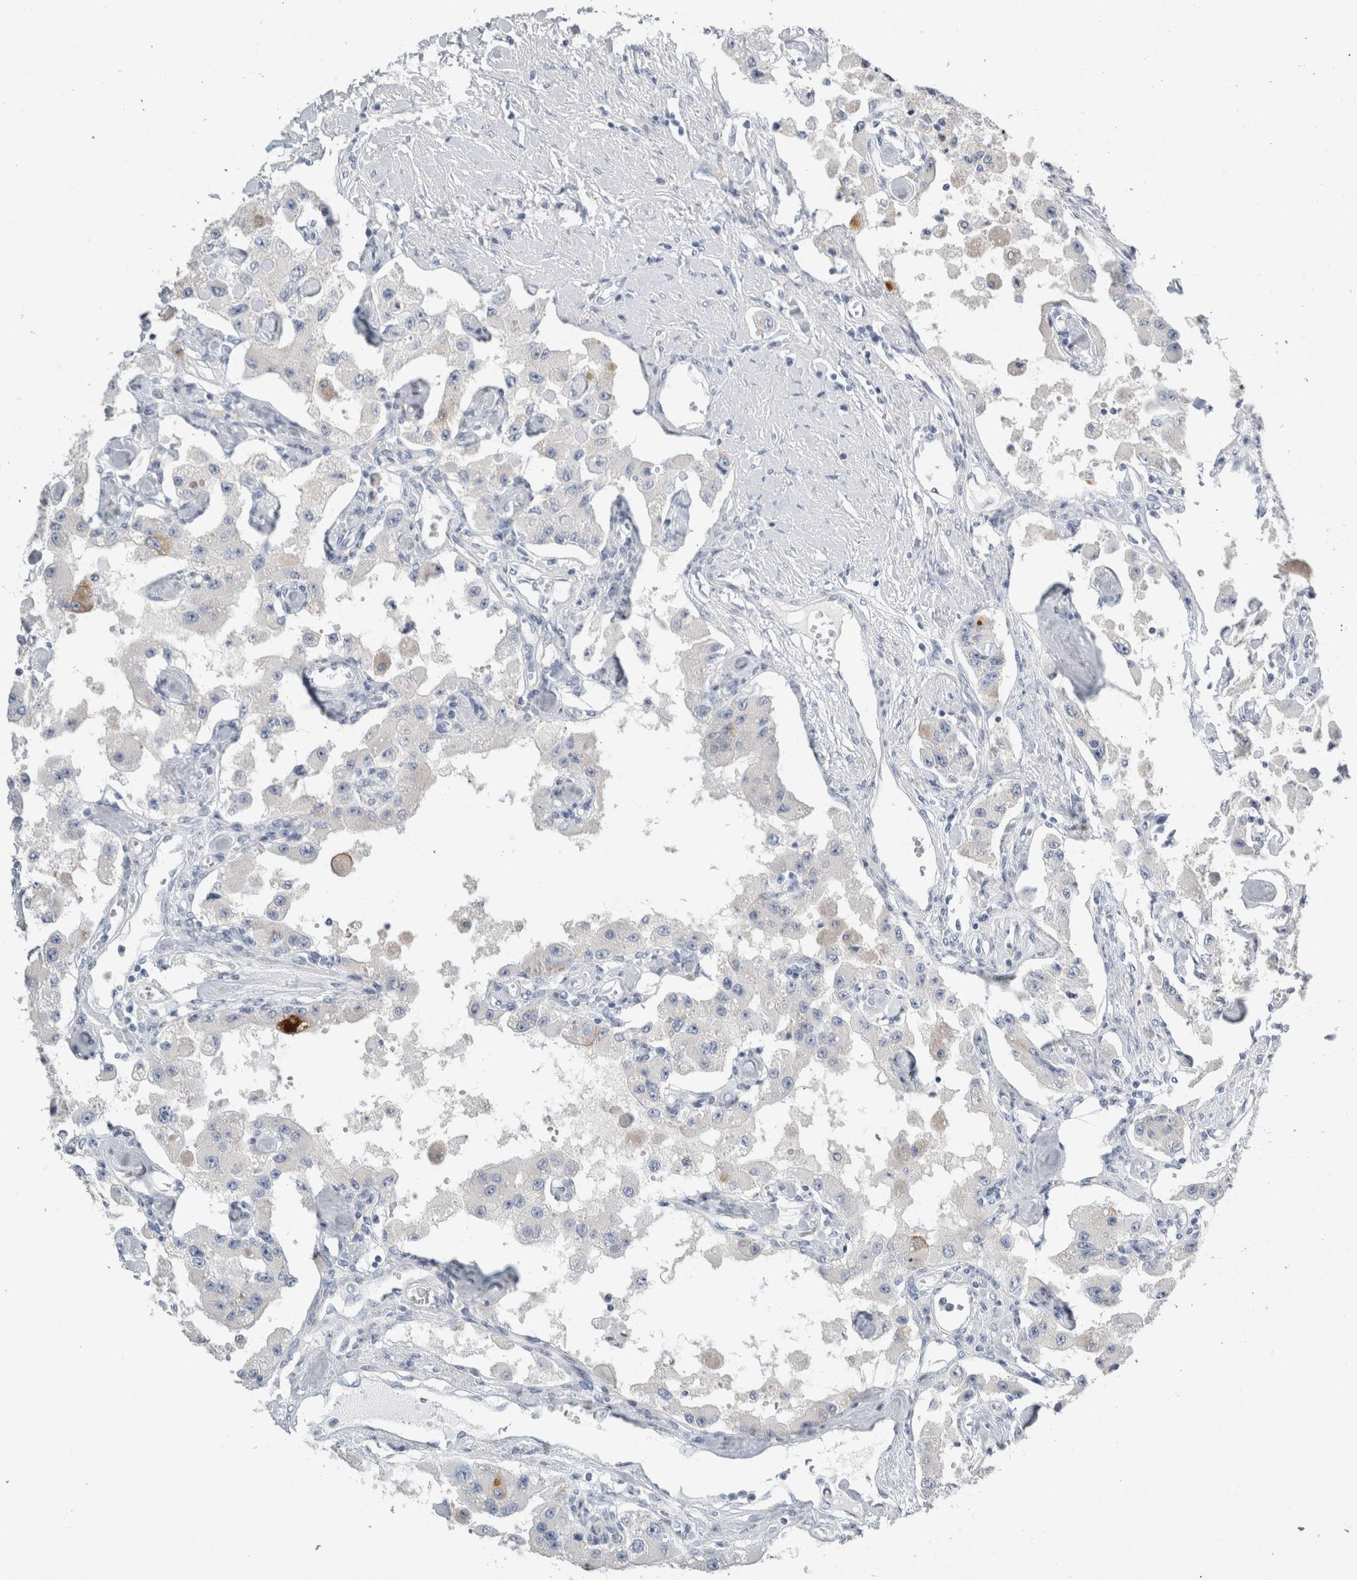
{"staining": {"intensity": "negative", "quantity": "none", "location": "none"}, "tissue": "carcinoid", "cell_type": "Tumor cells", "image_type": "cancer", "snomed": [{"axis": "morphology", "description": "Carcinoid, malignant, NOS"}, {"axis": "topography", "description": "Pancreas"}], "caption": "A histopathology image of carcinoid (malignant) stained for a protein displays no brown staining in tumor cells. (Immunohistochemistry (ihc), brightfield microscopy, high magnification).", "gene": "NEFM", "patient": {"sex": "male", "age": 41}}